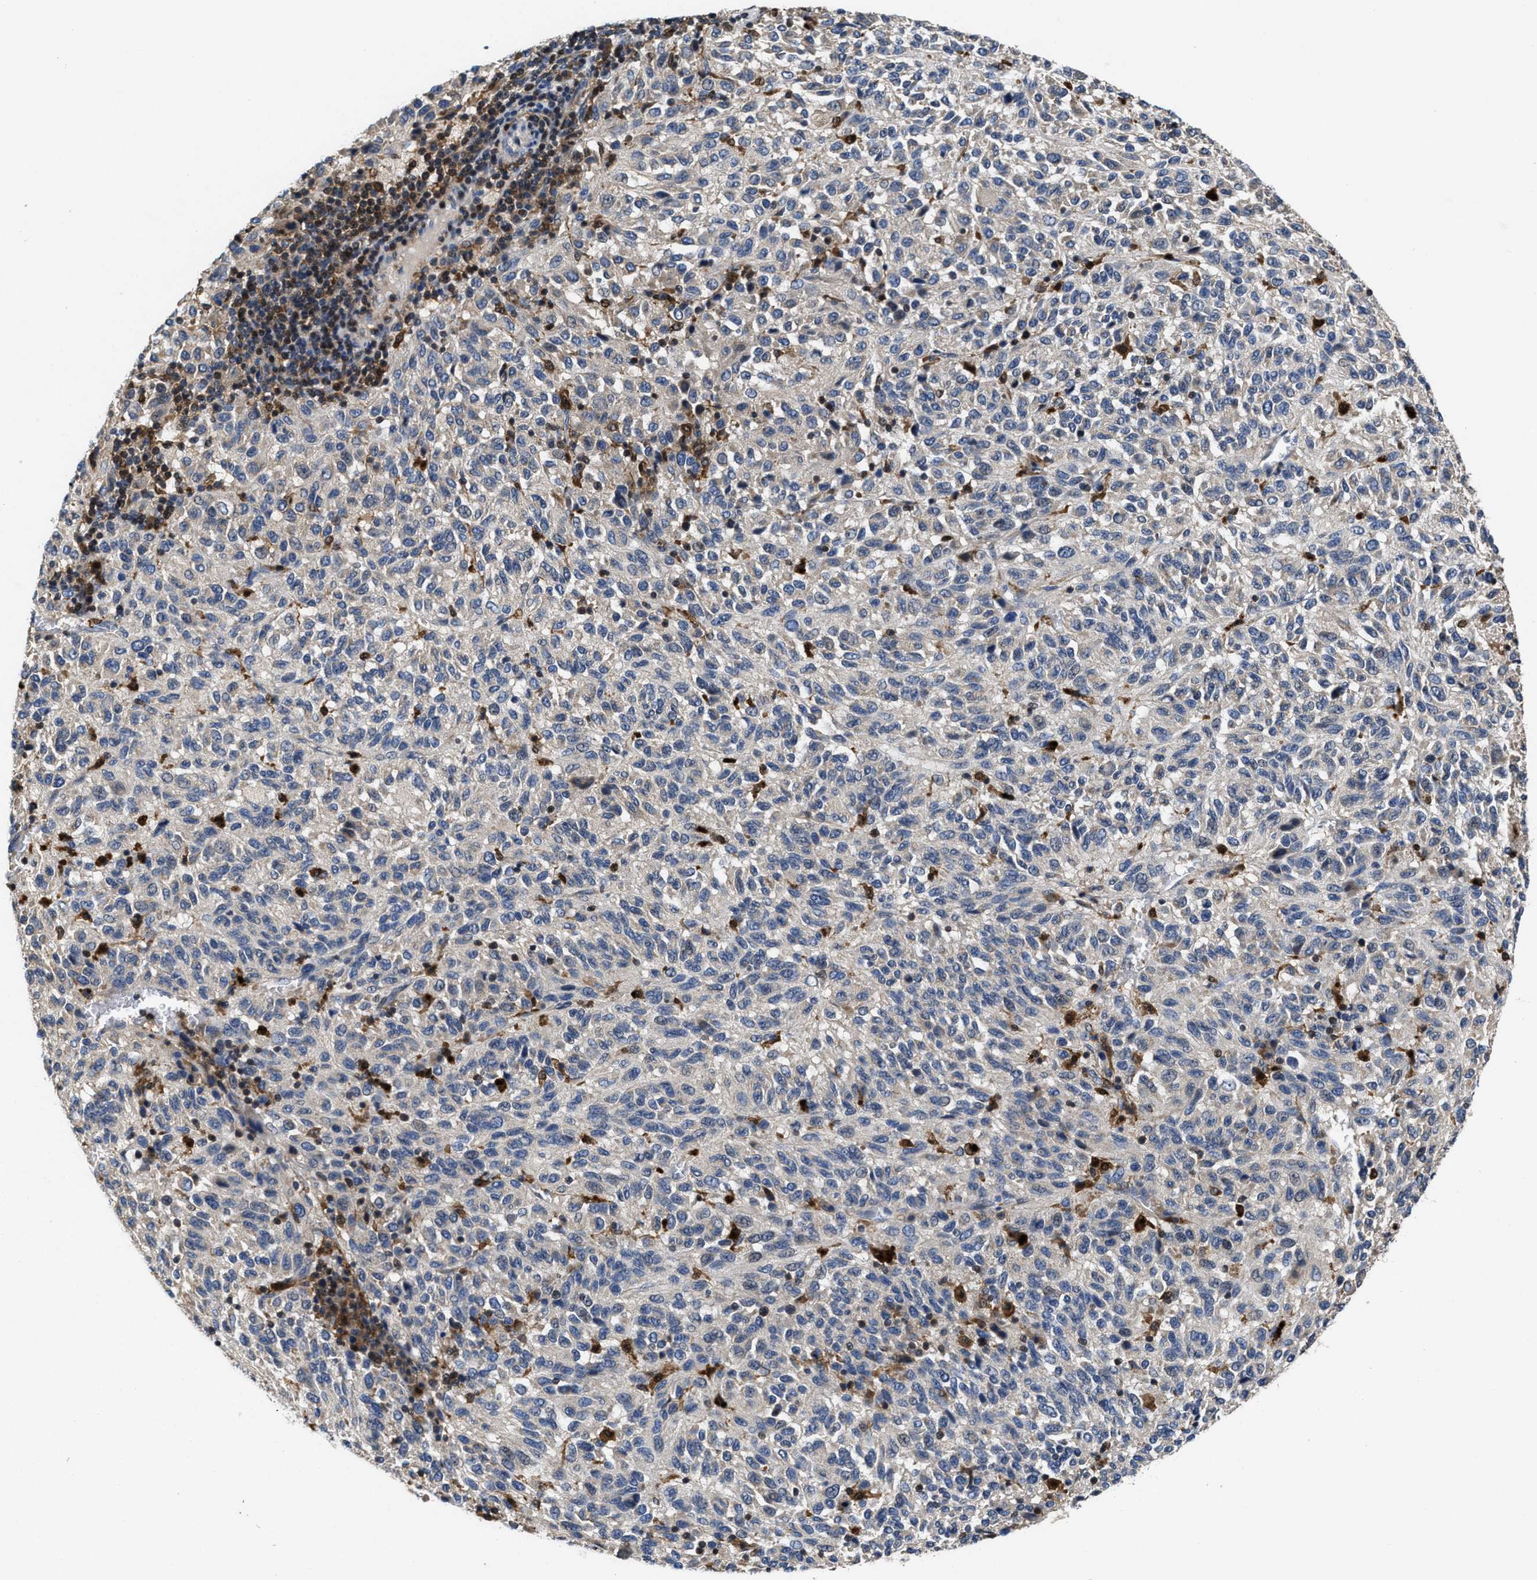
{"staining": {"intensity": "negative", "quantity": "none", "location": "none"}, "tissue": "melanoma", "cell_type": "Tumor cells", "image_type": "cancer", "snomed": [{"axis": "morphology", "description": "Malignant melanoma, Metastatic site"}, {"axis": "topography", "description": "Lung"}], "caption": "The image demonstrates no significant positivity in tumor cells of melanoma.", "gene": "RGS10", "patient": {"sex": "male", "age": 64}}